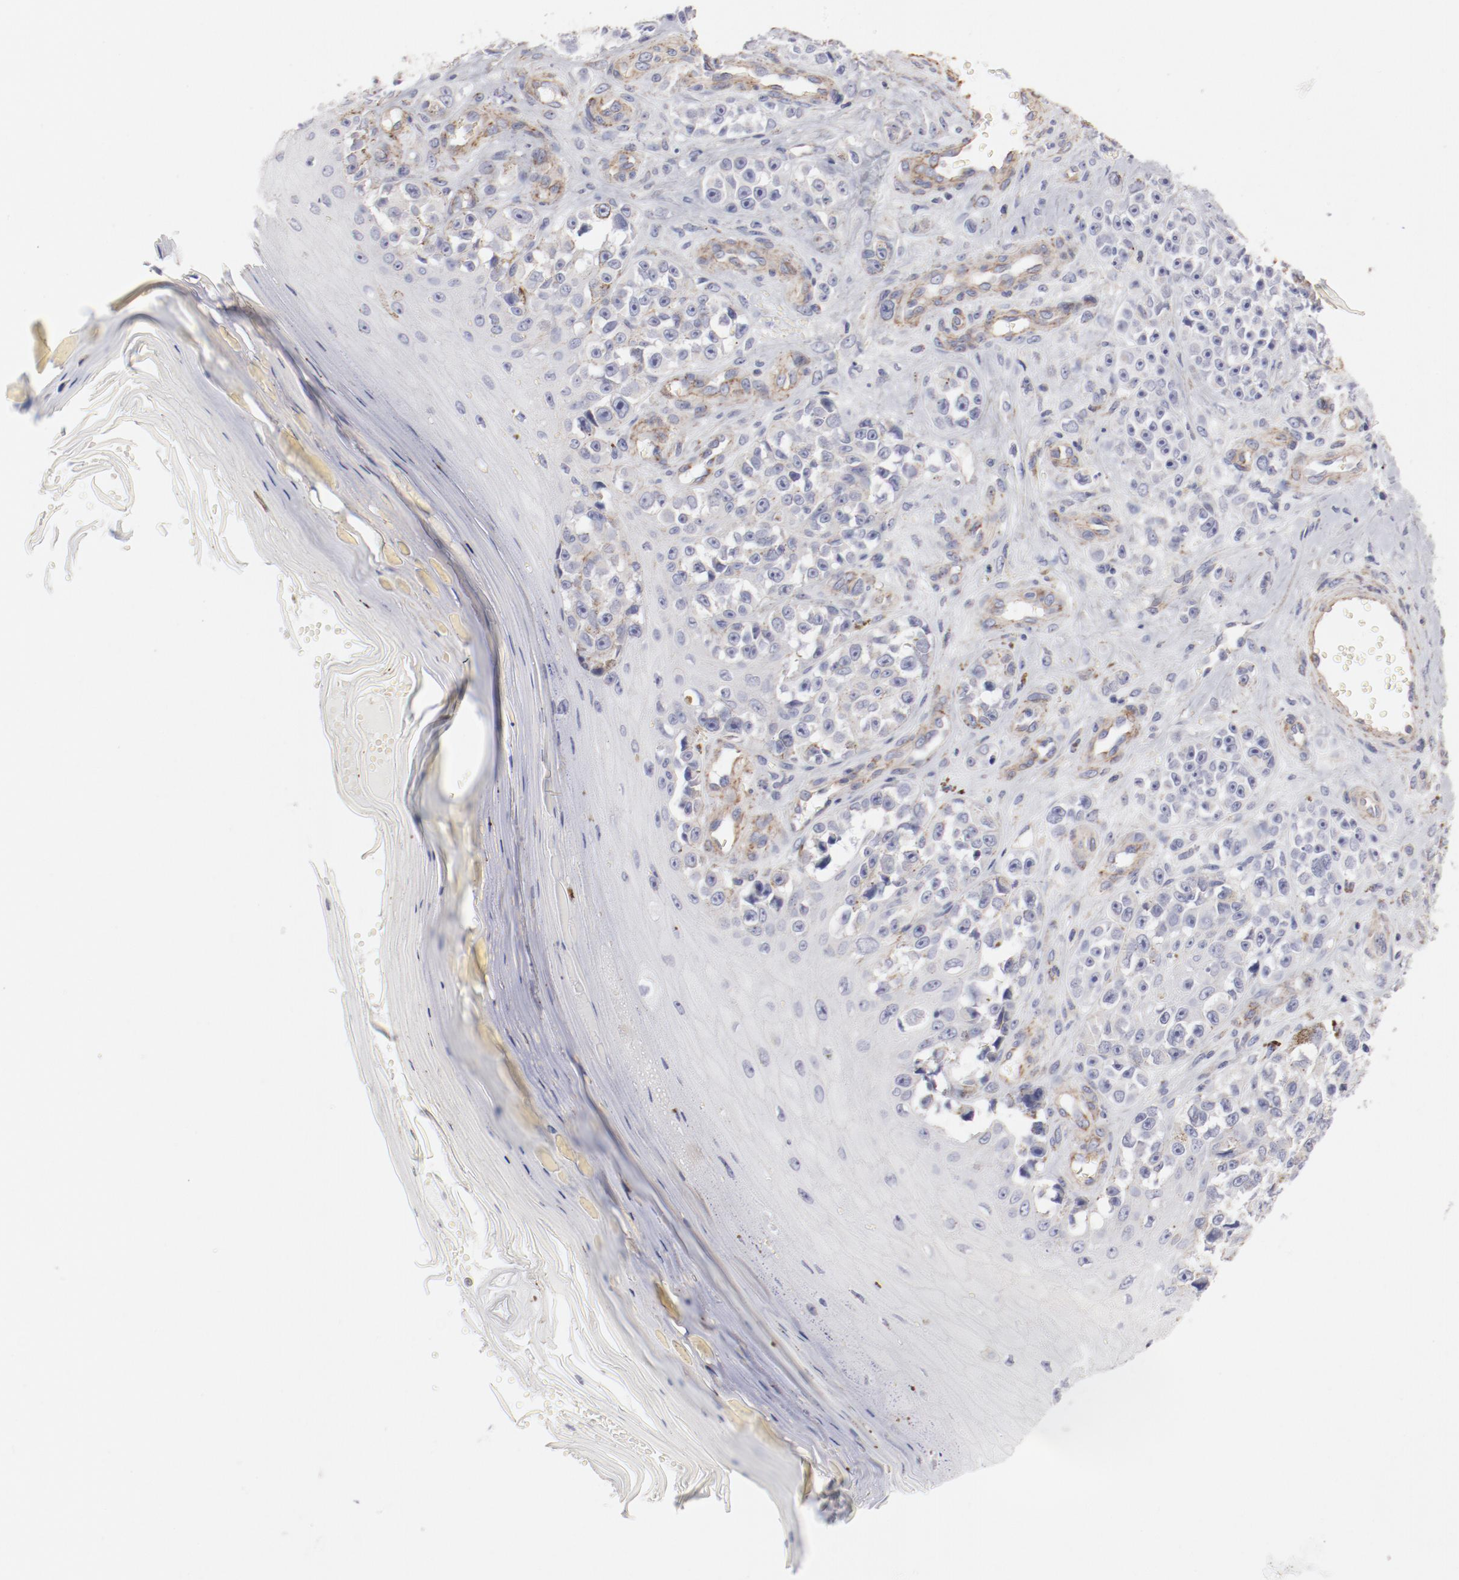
{"staining": {"intensity": "weak", "quantity": "<25%", "location": "cytoplasmic/membranous"}, "tissue": "melanoma", "cell_type": "Tumor cells", "image_type": "cancer", "snomed": [{"axis": "morphology", "description": "Malignant melanoma, NOS"}, {"axis": "topography", "description": "Skin"}], "caption": "The micrograph exhibits no significant positivity in tumor cells of malignant melanoma. (IHC, brightfield microscopy, high magnification).", "gene": "LAX1", "patient": {"sex": "female", "age": 82}}